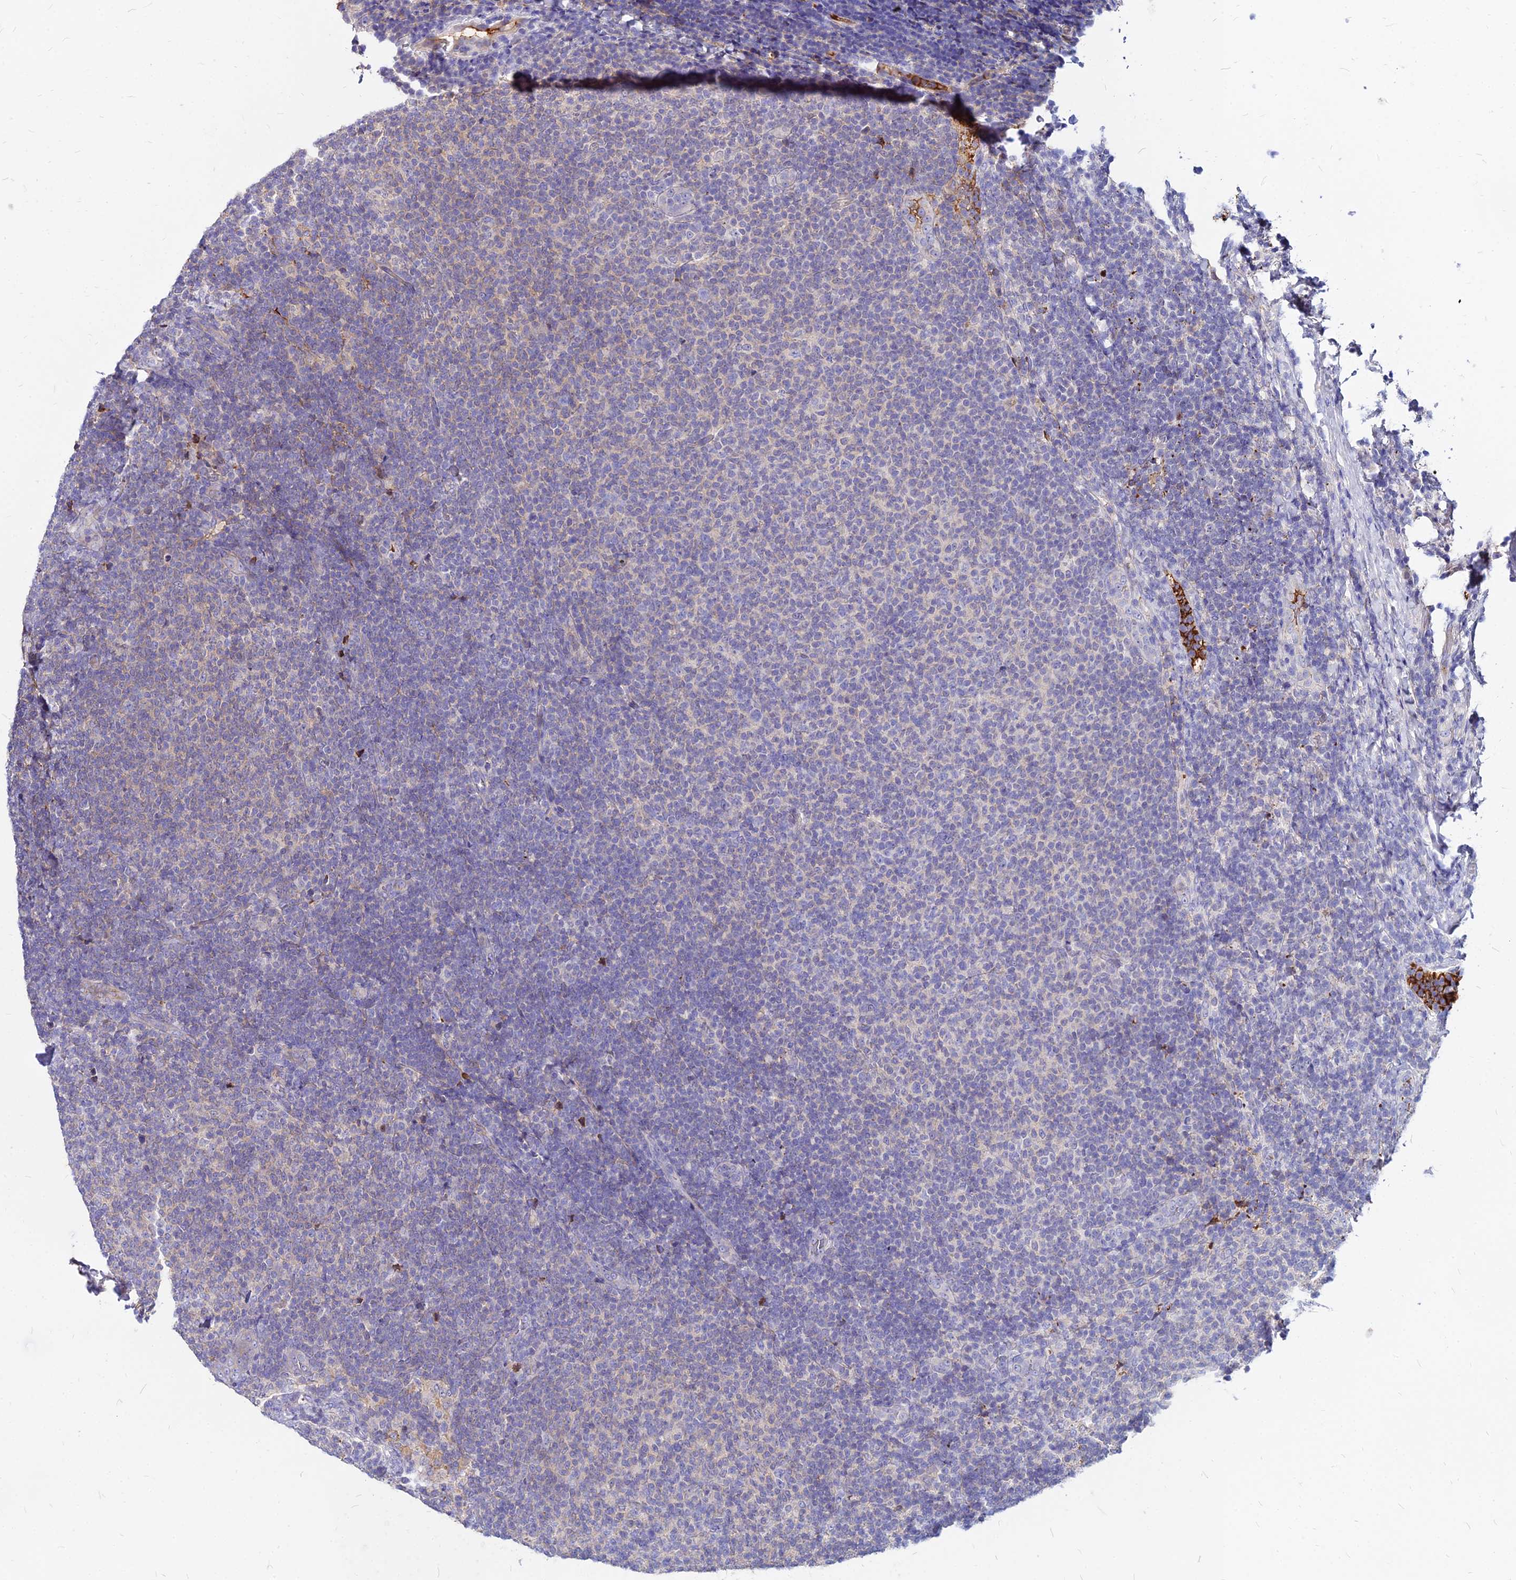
{"staining": {"intensity": "negative", "quantity": "none", "location": "none"}, "tissue": "lymphoma", "cell_type": "Tumor cells", "image_type": "cancer", "snomed": [{"axis": "morphology", "description": "Malignant lymphoma, non-Hodgkin's type, Low grade"}, {"axis": "topography", "description": "Lymph node"}], "caption": "The image displays no significant expression in tumor cells of lymphoma.", "gene": "ACSM6", "patient": {"sex": "male", "age": 66}}